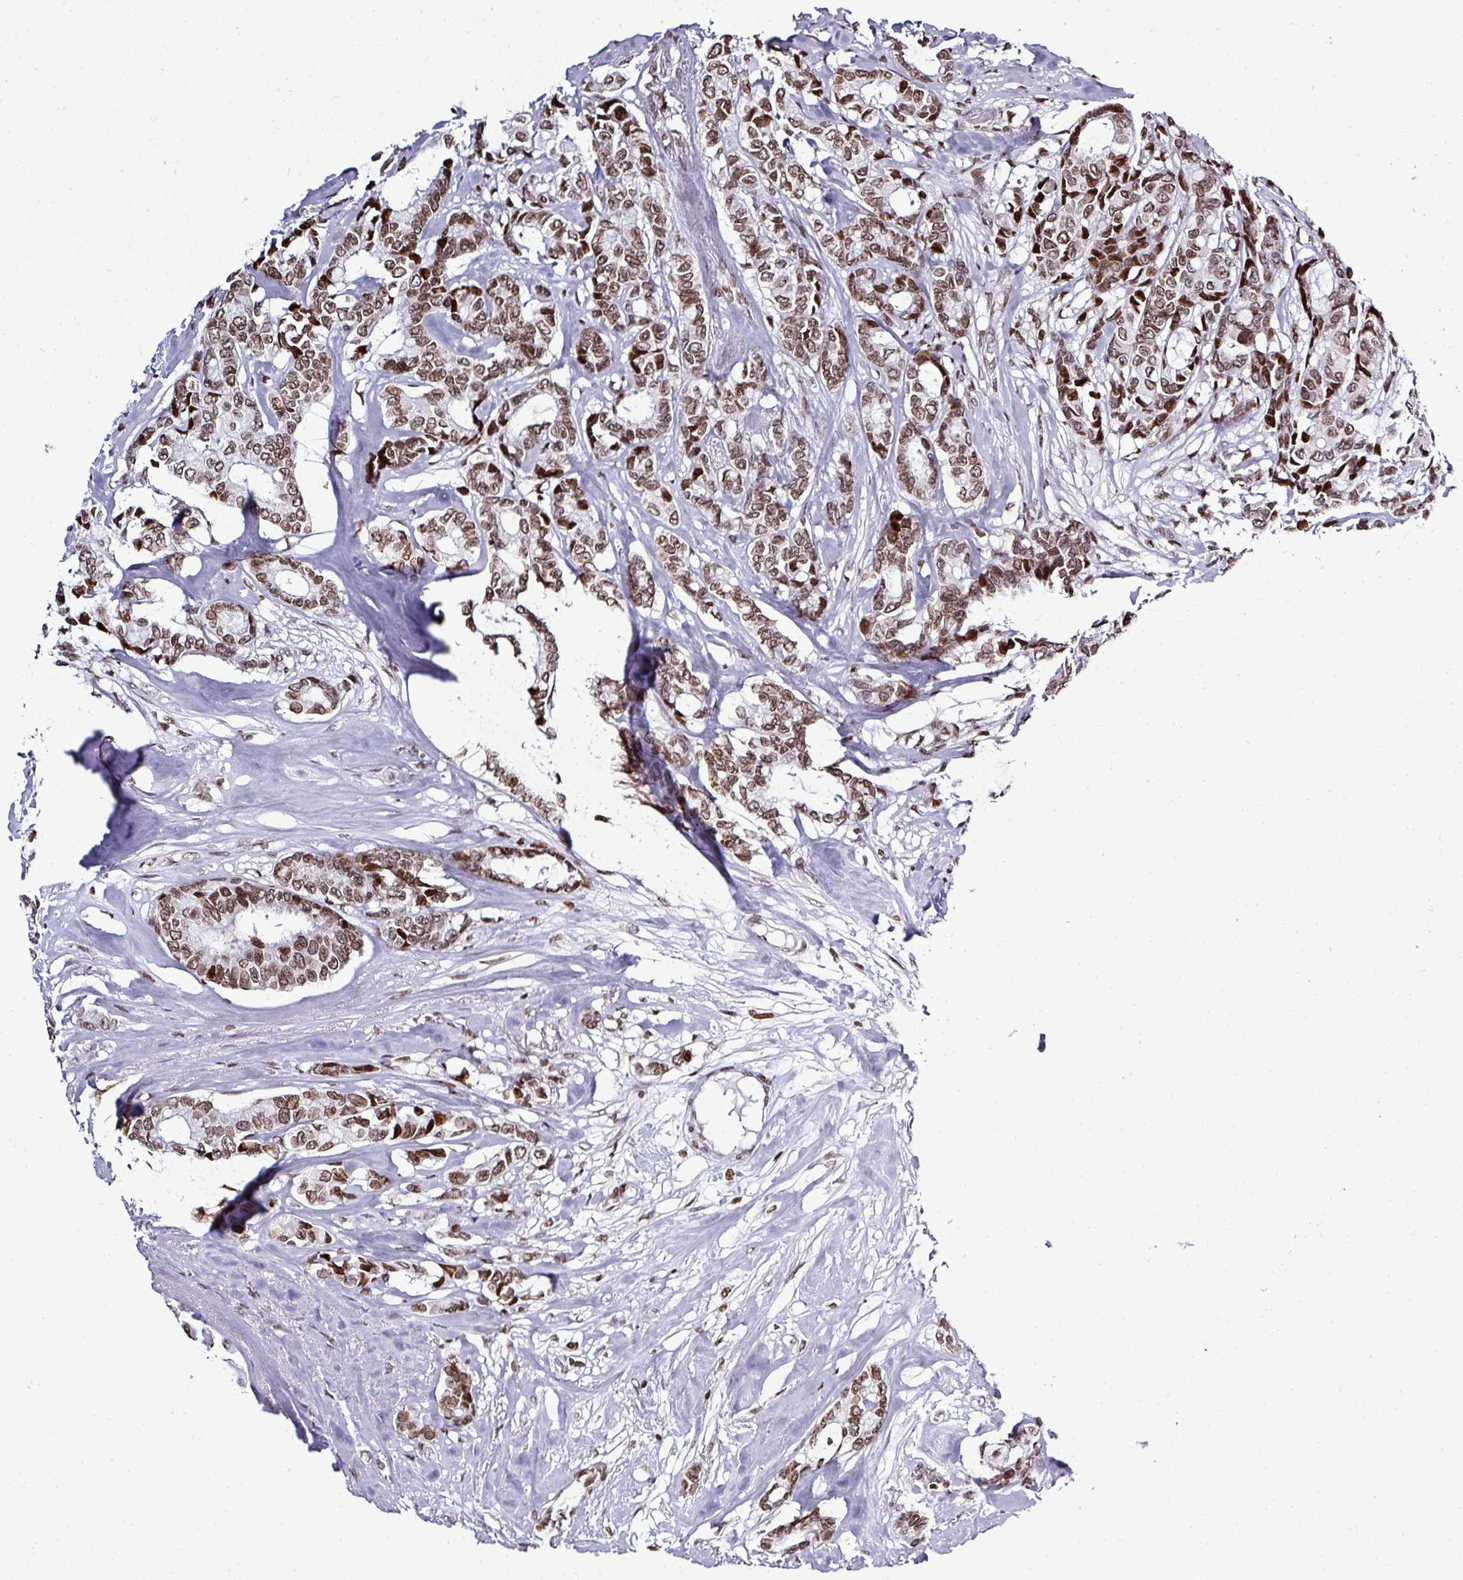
{"staining": {"intensity": "moderate", "quantity": ">75%", "location": "nuclear"}, "tissue": "breast cancer", "cell_type": "Tumor cells", "image_type": "cancer", "snomed": [{"axis": "morphology", "description": "Duct carcinoma"}, {"axis": "topography", "description": "Breast"}], "caption": "Protein staining of breast infiltrating ductal carcinoma tissue demonstrates moderate nuclear positivity in about >75% of tumor cells. (Brightfield microscopy of DAB IHC at high magnification).", "gene": "RASL11A", "patient": {"sex": "female", "age": 87}}